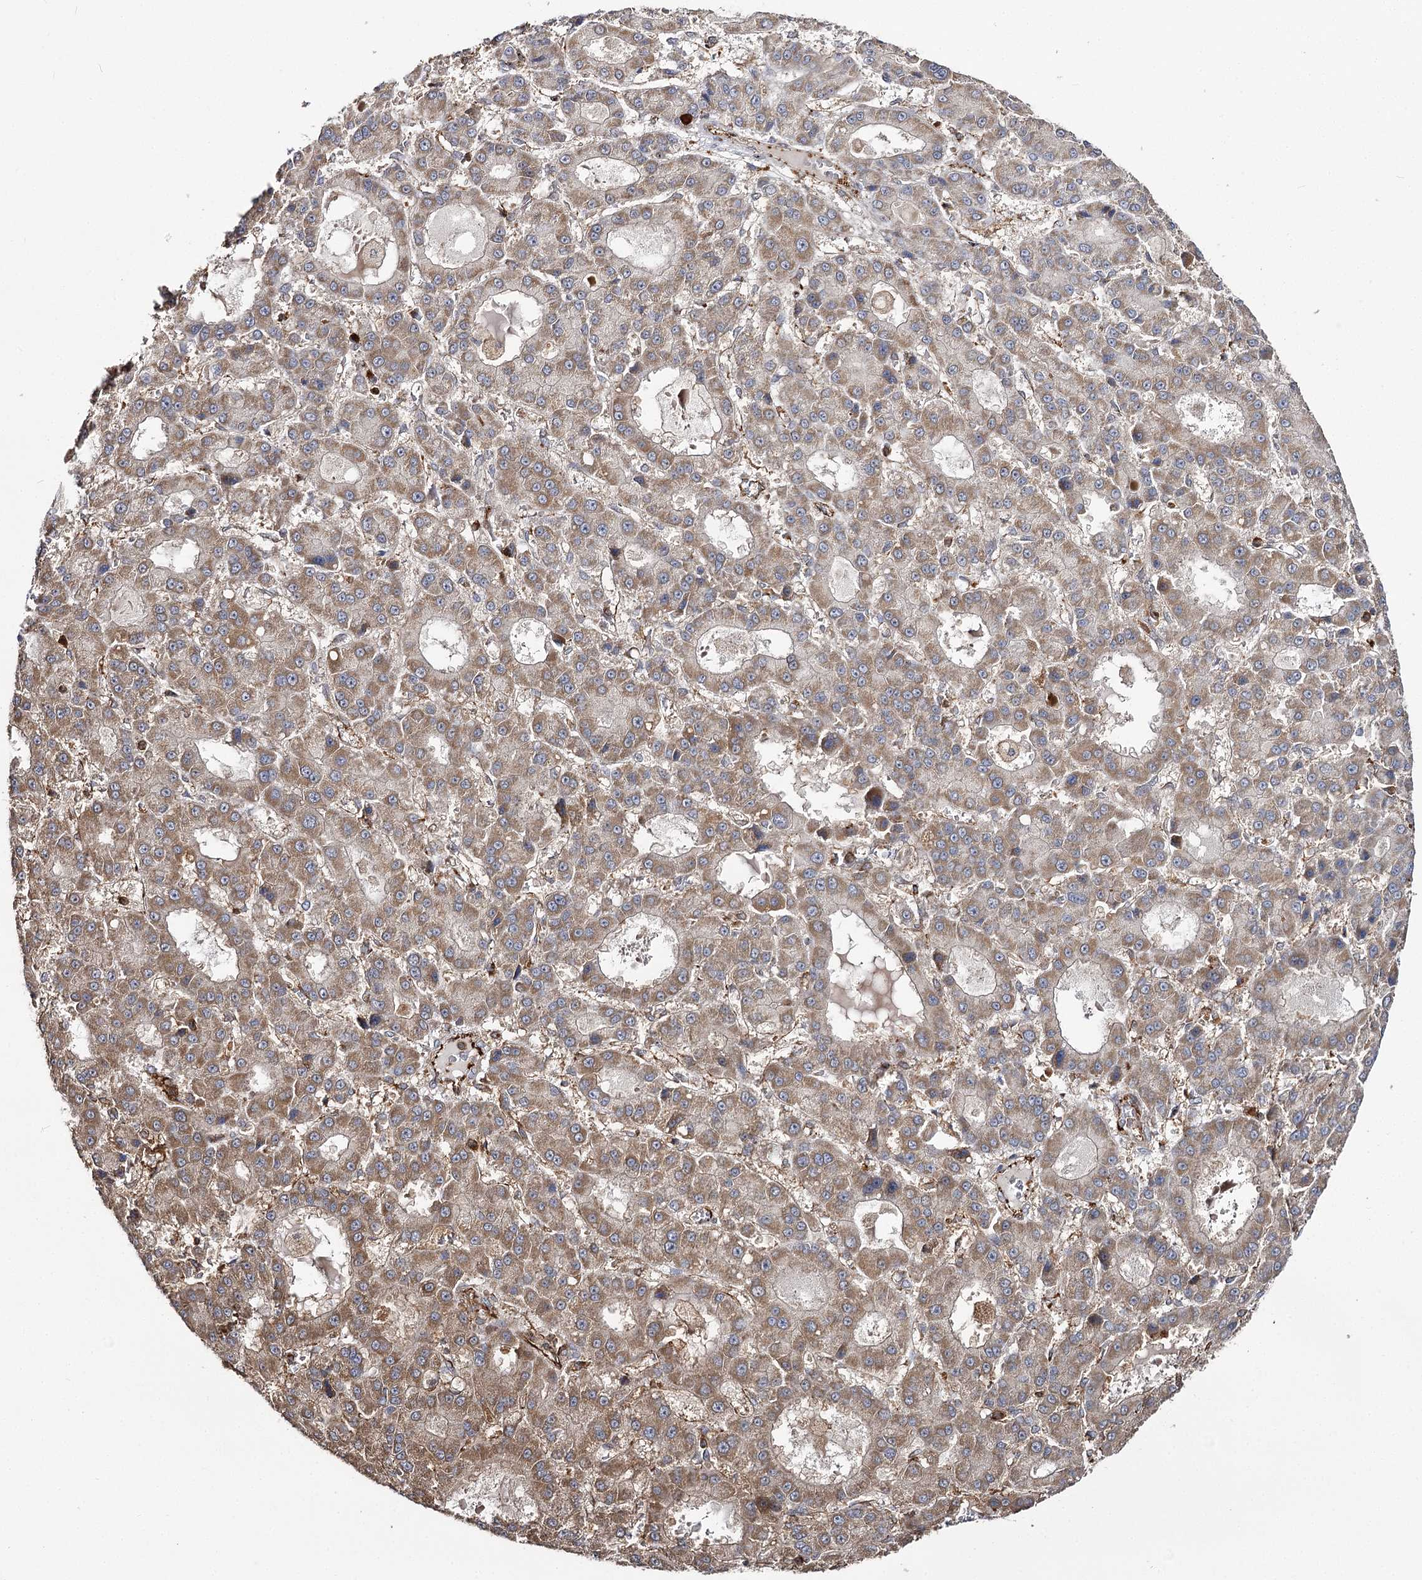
{"staining": {"intensity": "moderate", "quantity": ">75%", "location": "cytoplasmic/membranous"}, "tissue": "liver cancer", "cell_type": "Tumor cells", "image_type": "cancer", "snomed": [{"axis": "morphology", "description": "Carcinoma, Hepatocellular, NOS"}, {"axis": "topography", "description": "Liver"}], "caption": "Moderate cytoplasmic/membranous staining is seen in about >75% of tumor cells in hepatocellular carcinoma (liver). The protein of interest is stained brown, and the nuclei are stained in blue (DAB IHC with brightfield microscopy, high magnification).", "gene": "SEC24B", "patient": {"sex": "male", "age": 70}}